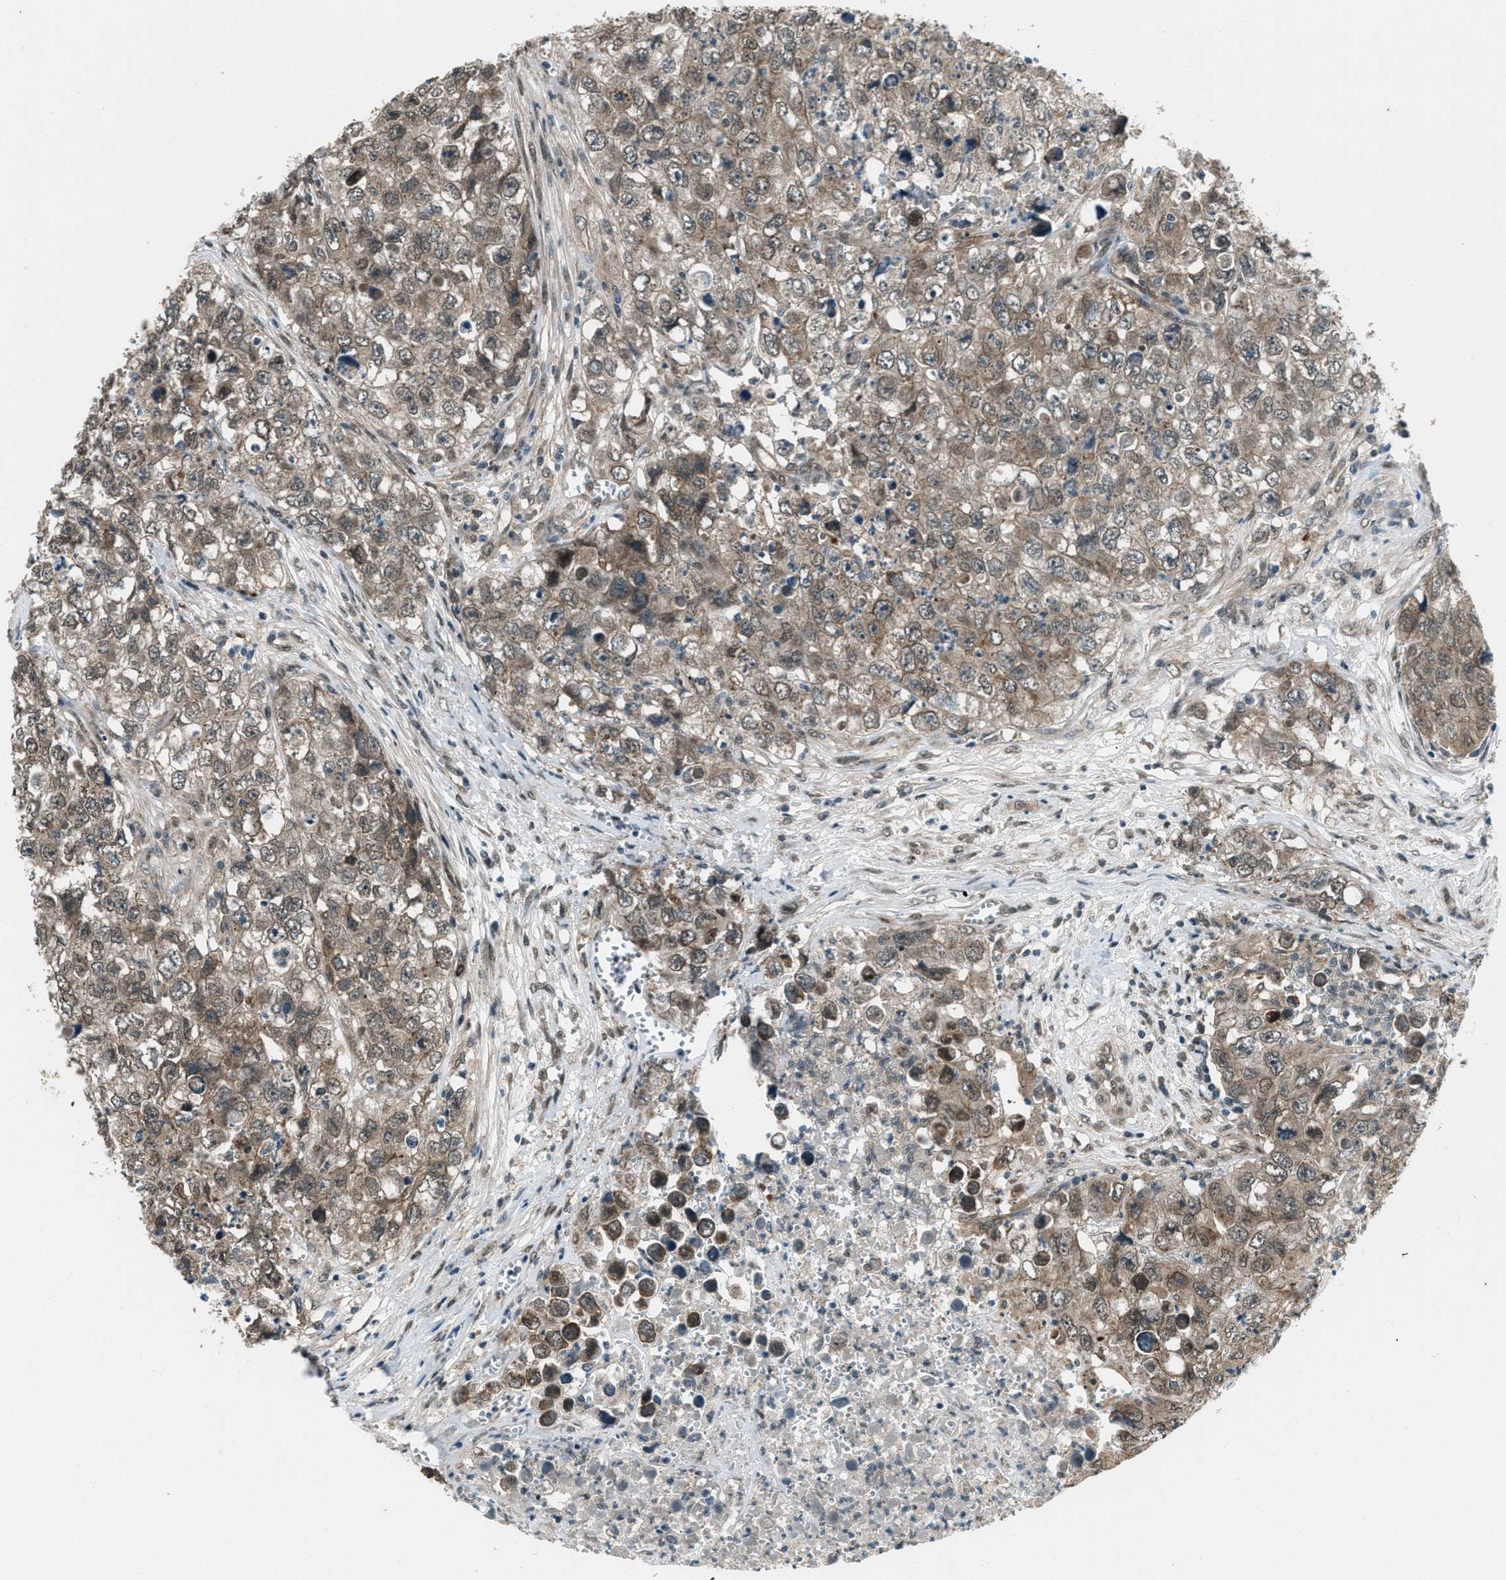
{"staining": {"intensity": "moderate", "quantity": ">75%", "location": "cytoplasmic/membranous"}, "tissue": "testis cancer", "cell_type": "Tumor cells", "image_type": "cancer", "snomed": [{"axis": "morphology", "description": "Seminoma, NOS"}, {"axis": "morphology", "description": "Carcinoma, Embryonal, NOS"}, {"axis": "topography", "description": "Testis"}], "caption": "Protein expression analysis of seminoma (testis) displays moderate cytoplasmic/membranous positivity in approximately >75% of tumor cells. (brown staining indicates protein expression, while blue staining denotes nuclei).", "gene": "SVIL", "patient": {"sex": "male", "age": 43}}